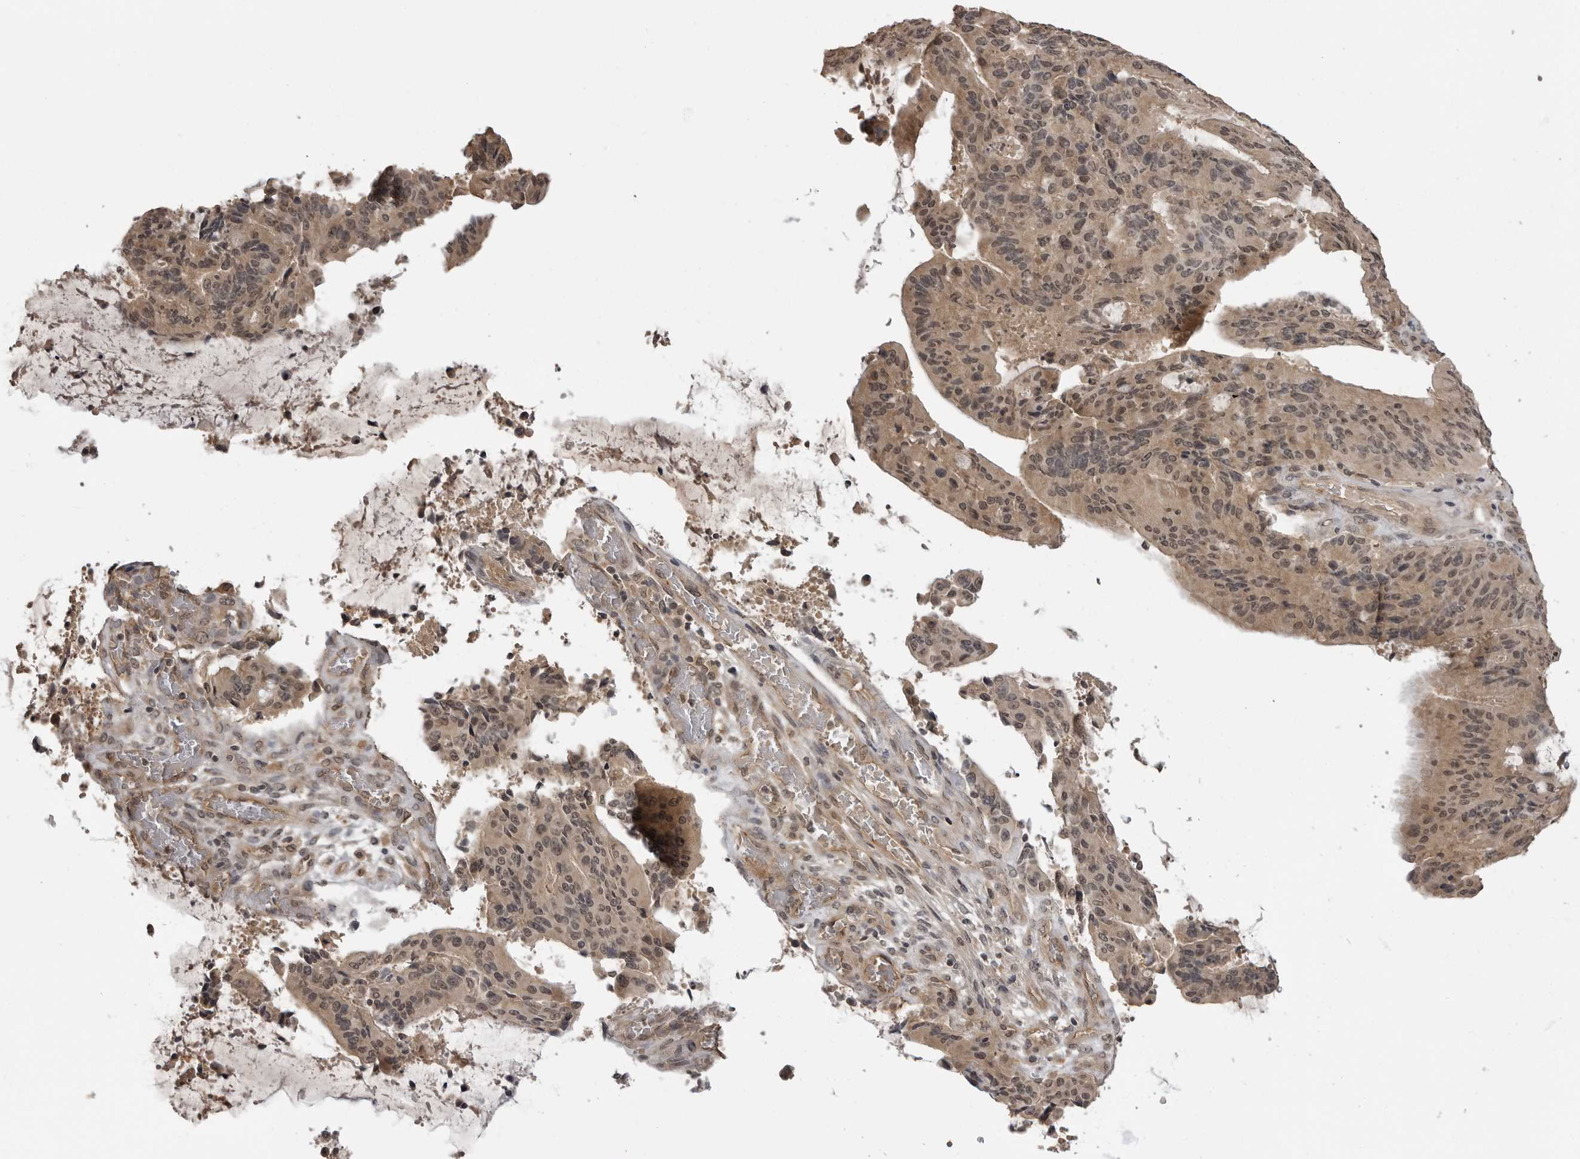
{"staining": {"intensity": "moderate", "quantity": "25%-75%", "location": "cytoplasmic/membranous,nuclear"}, "tissue": "liver cancer", "cell_type": "Tumor cells", "image_type": "cancer", "snomed": [{"axis": "morphology", "description": "Normal tissue, NOS"}, {"axis": "morphology", "description": "Cholangiocarcinoma"}, {"axis": "topography", "description": "Liver"}, {"axis": "topography", "description": "Peripheral nerve tissue"}], "caption": "Brown immunohistochemical staining in human liver cancer (cholangiocarcinoma) shows moderate cytoplasmic/membranous and nuclear staining in approximately 25%-75% of tumor cells. The protein is stained brown, and the nuclei are stained in blue (DAB (3,3'-diaminobenzidine) IHC with brightfield microscopy, high magnification).", "gene": "IL24", "patient": {"sex": "female", "age": 73}}